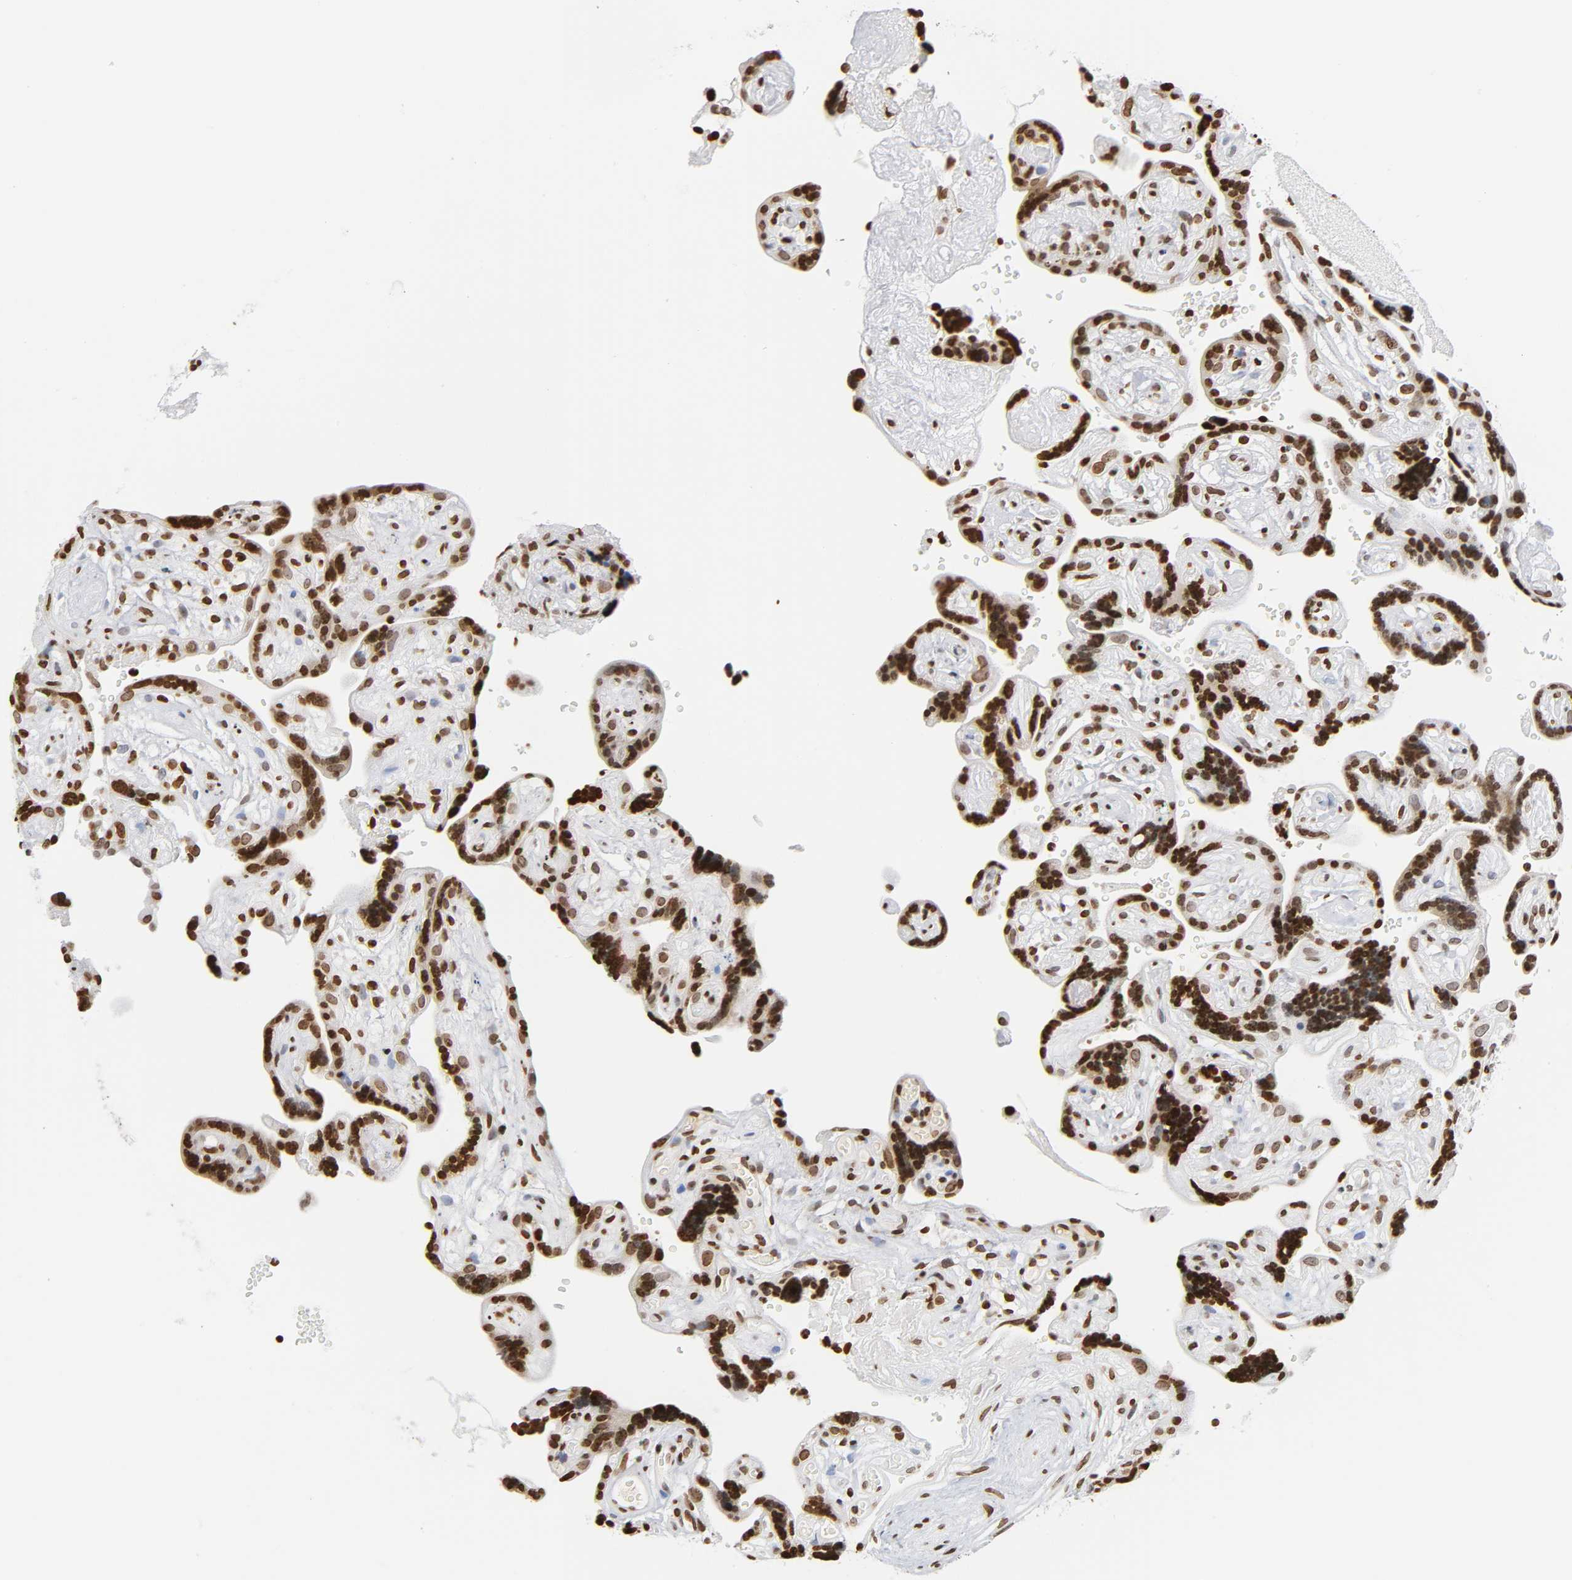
{"staining": {"intensity": "moderate", "quantity": ">75%", "location": "nuclear"}, "tissue": "placenta", "cell_type": "Decidual cells", "image_type": "normal", "snomed": [{"axis": "morphology", "description": "Normal tissue, NOS"}, {"axis": "topography", "description": "Placenta"}], "caption": "This is a micrograph of immunohistochemistry (IHC) staining of unremarkable placenta, which shows moderate positivity in the nuclear of decidual cells.", "gene": "HOXA6", "patient": {"sex": "female", "age": 30}}